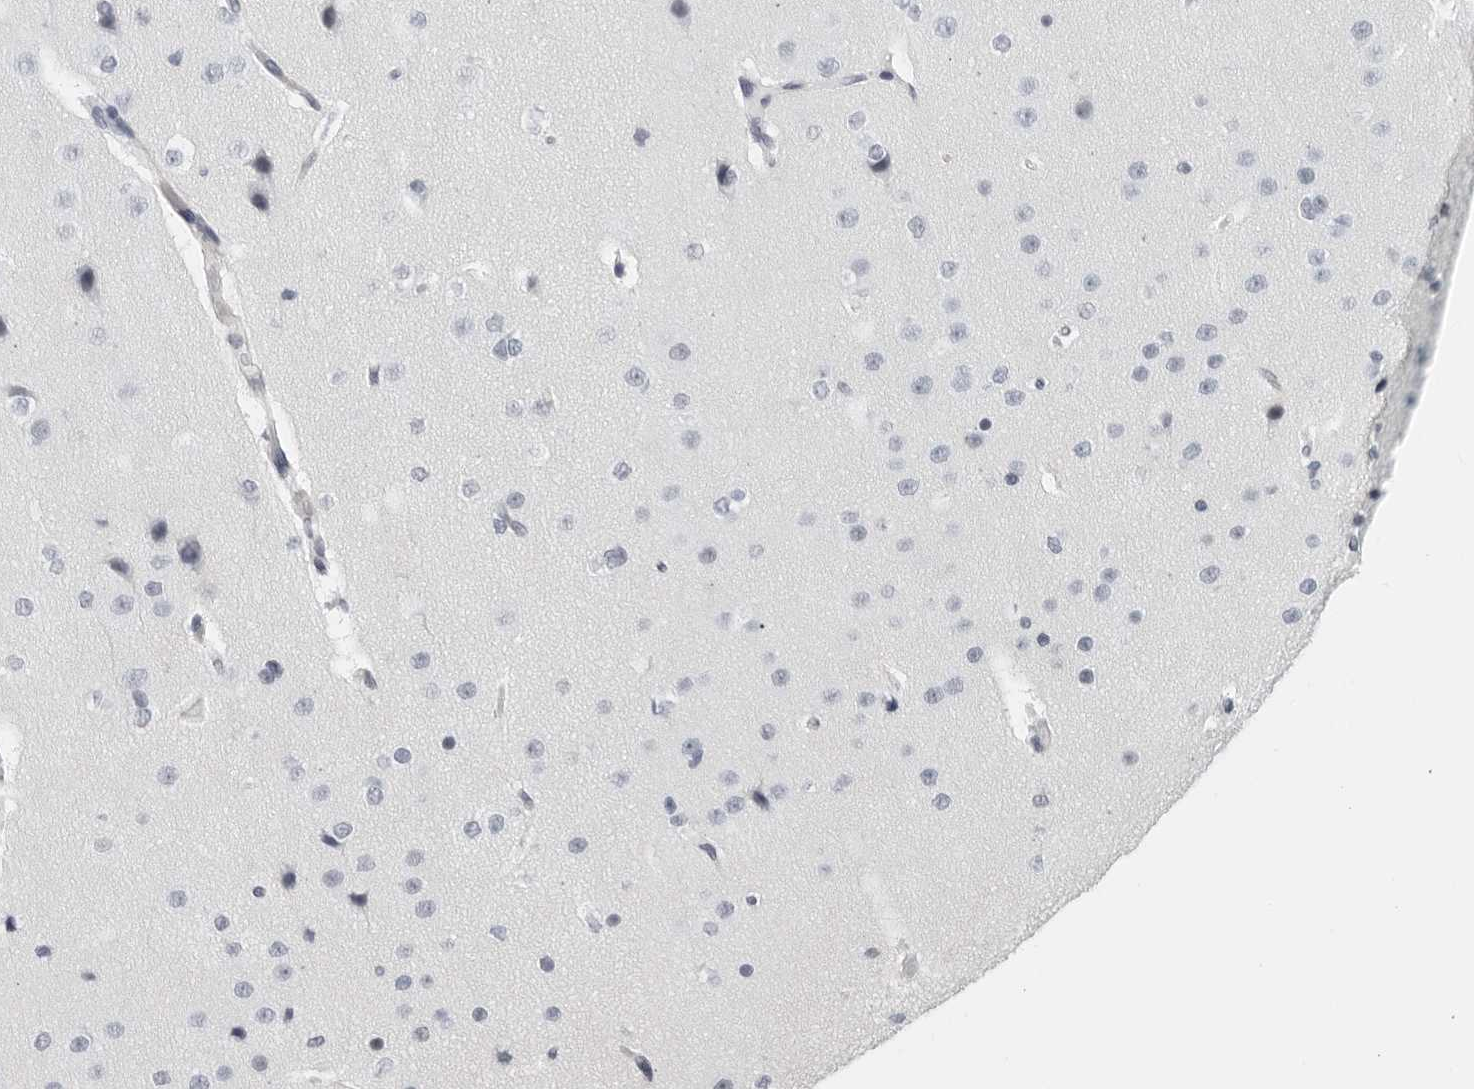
{"staining": {"intensity": "negative", "quantity": "none", "location": "none"}, "tissue": "cerebral cortex", "cell_type": "Endothelial cells", "image_type": "normal", "snomed": [{"axis": "morphology", "description": "Normal tissue, NOS"}, {"axis": "morphology", "description": "Developmental malformation"}, {"axis": "topography", "description": "Cerebral cortex"}], "caption": "Endothelial cells are negative for brown protein staining in normal cerebral cortex. (DAB immunohistochemistry (IHC), high magnification).", "gene": "KLK7", "patient": {"sex": "female", "age": 30}}